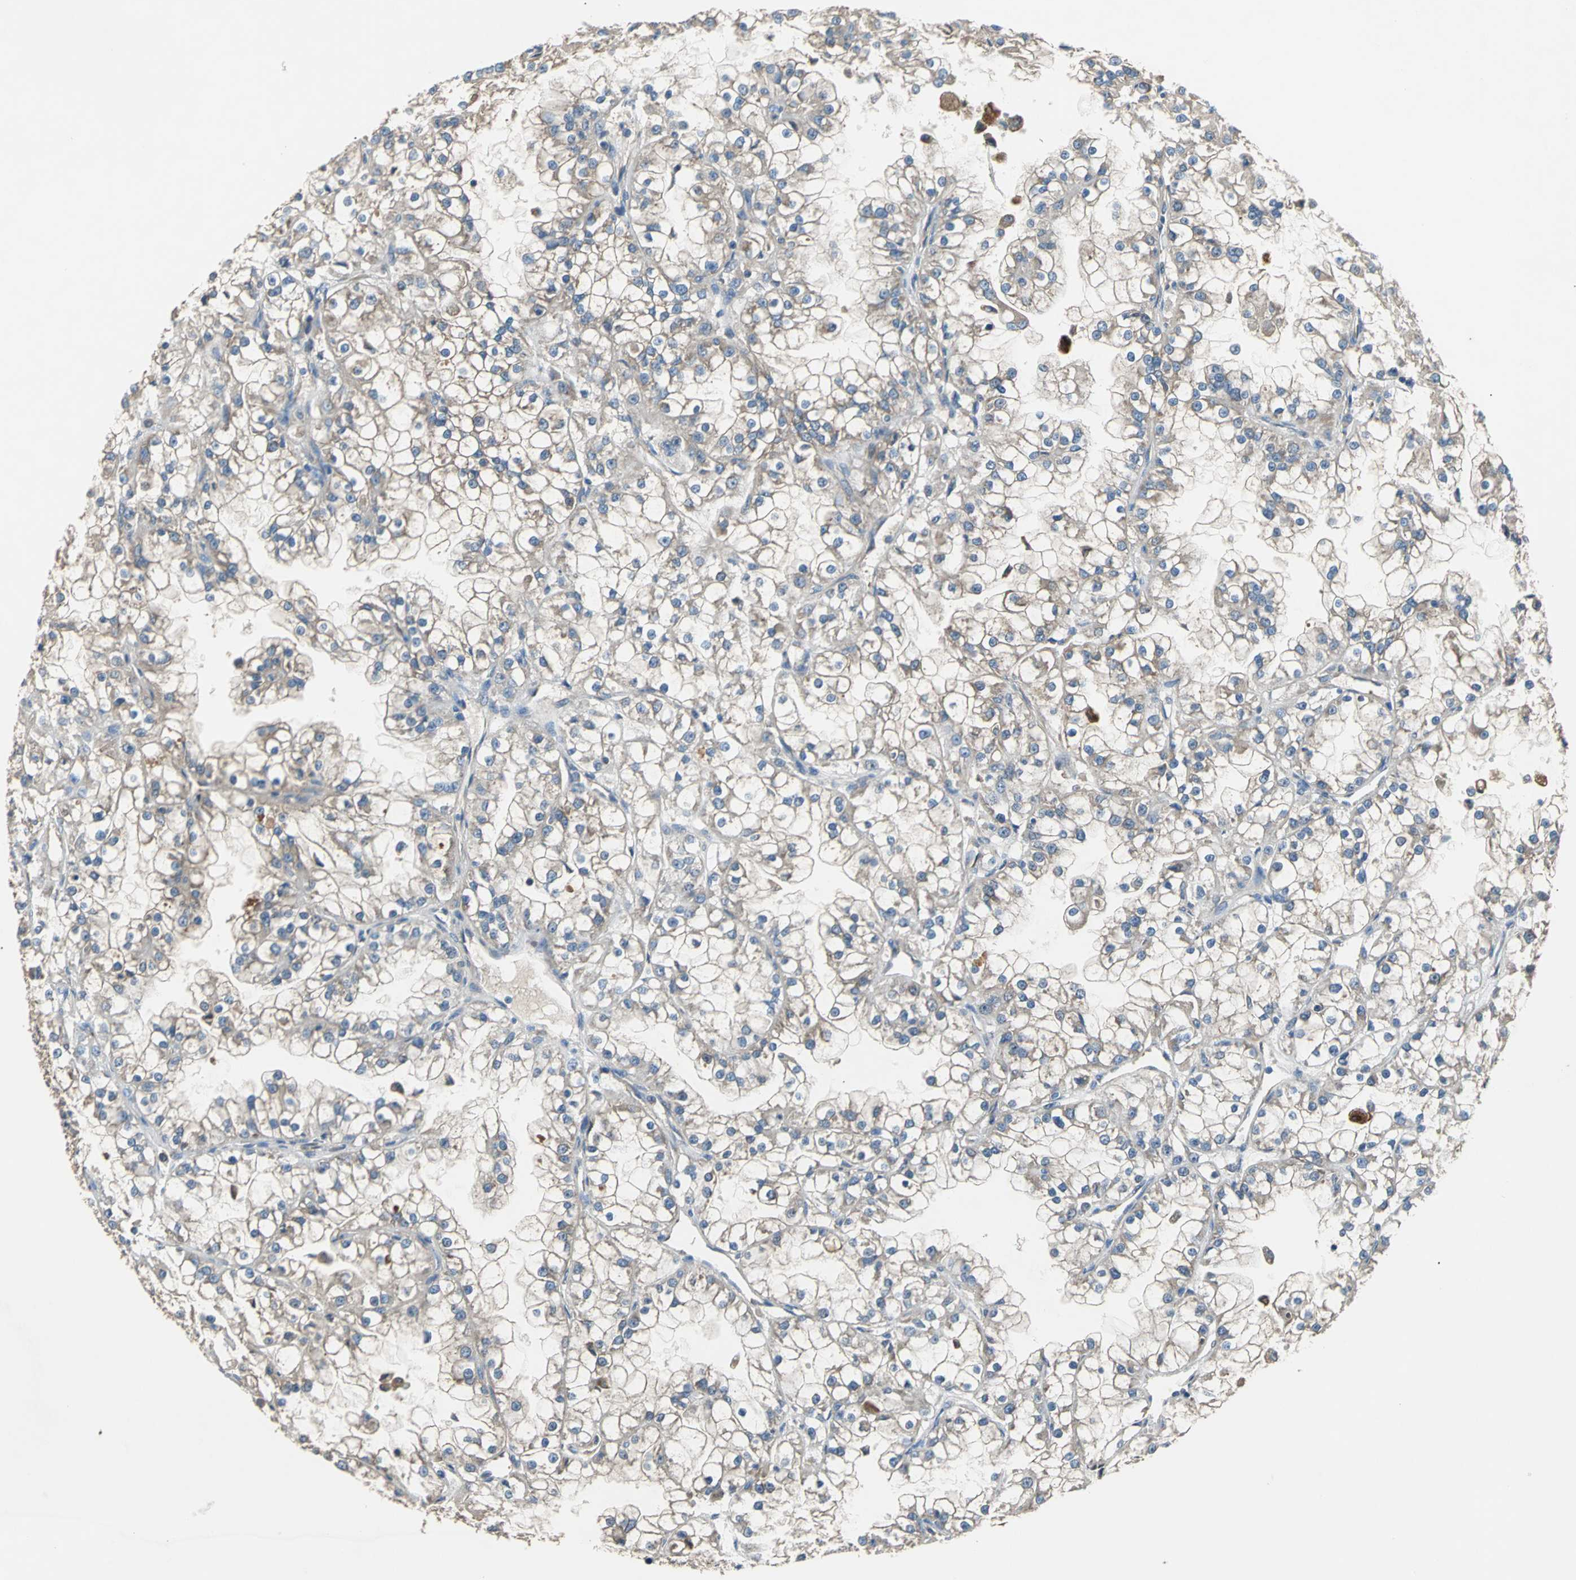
{"staining": {"intensity": "moderate", "quantity": ">75%", "location": "cytoplasmic/membranous"}, "tissue": "renal cancer", "cell_type": "Tumor cells", "image_type": "cancer", "snomed": [{"axis": "morphology", "description": "Adenocarcinoma, NOS"}, {"axis": "topography", "description": "Kidney"}], "caption": "DAB immunohistochemical staining of renal adenocarcinoma exhibits moderate cytoplasmic/membranous protein positivity in approximately >75% of tumor cells.", "gene": "HEPH", "patient": {"sex": "female", "age": 52}}